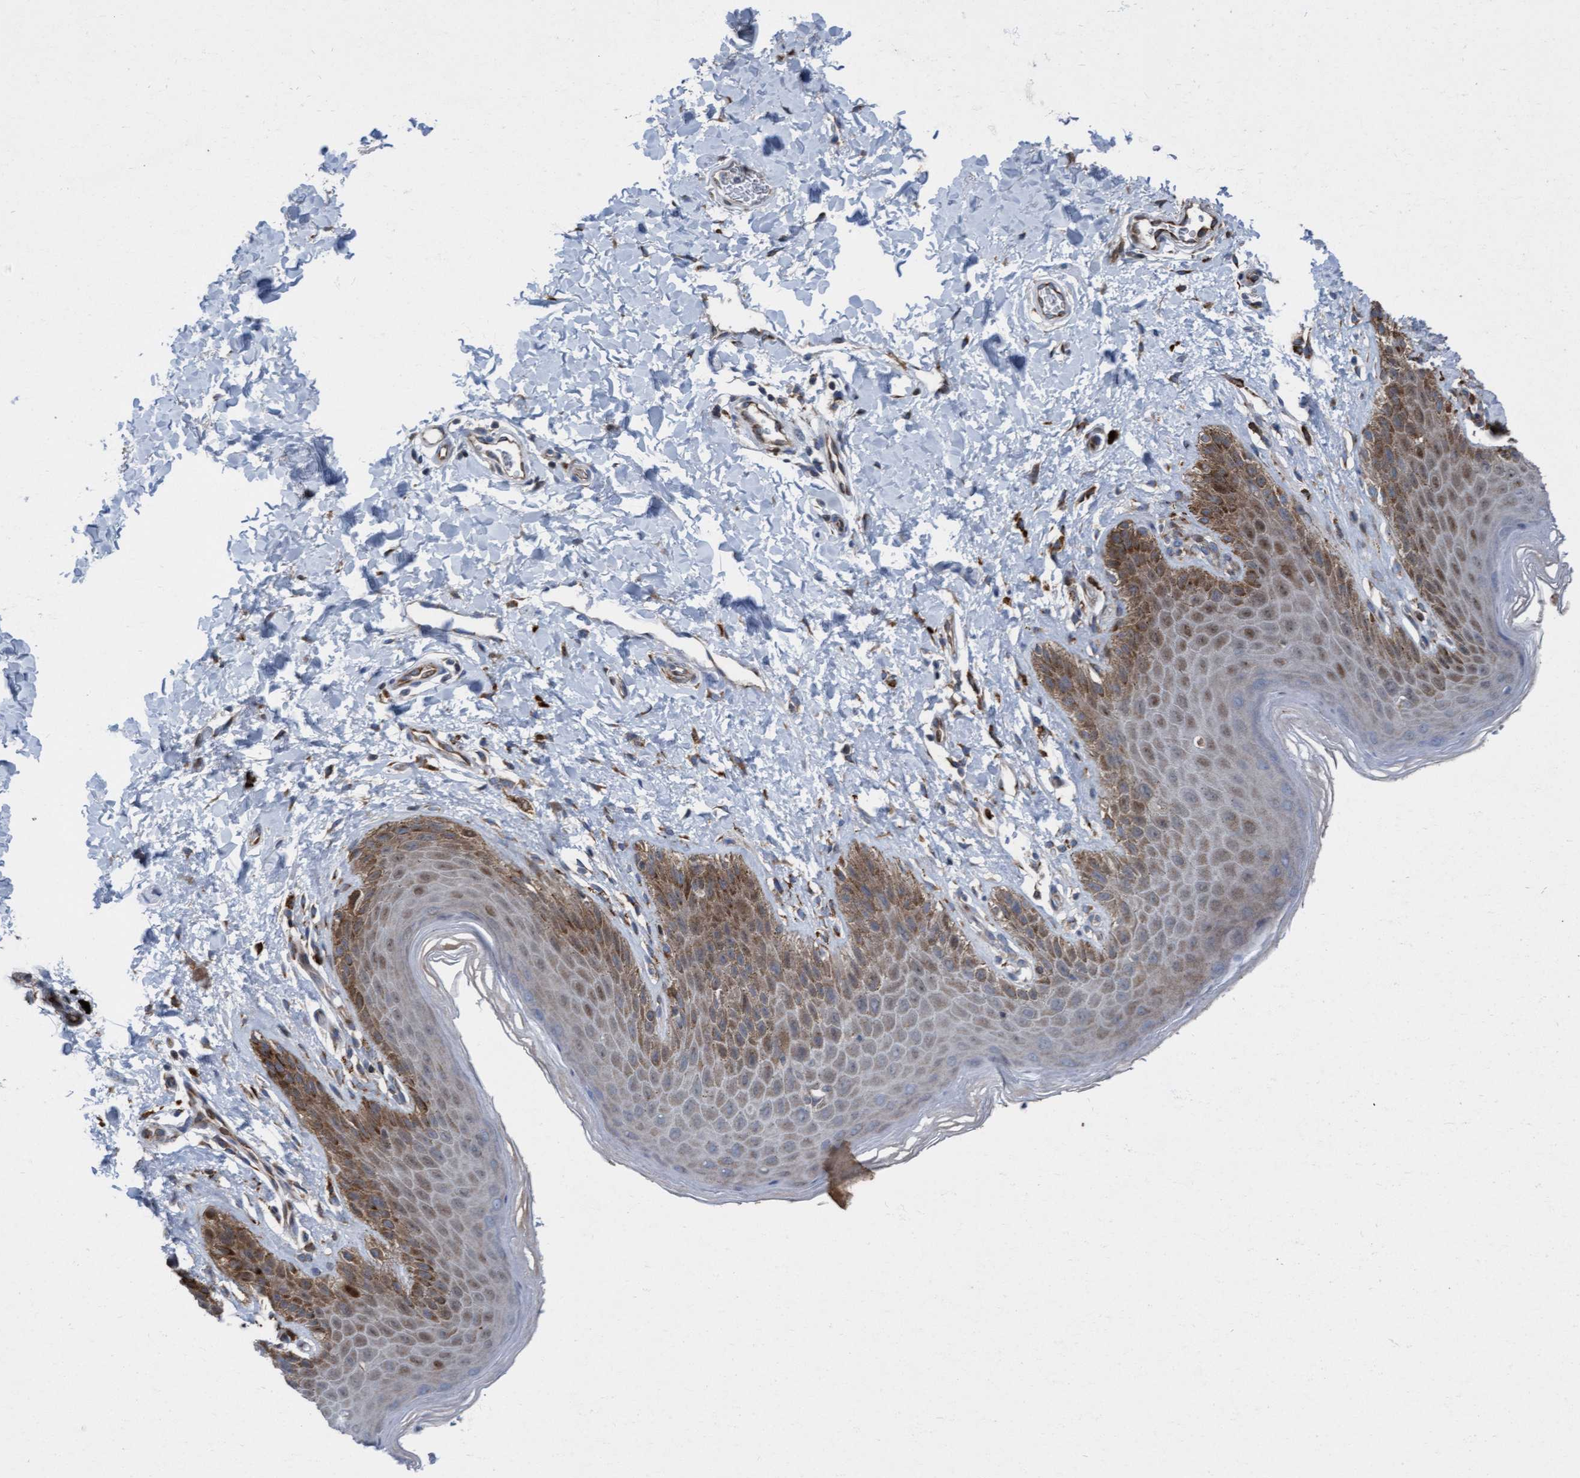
{"staining": {"intensity": "weak", "quantity": "25%-75%", "location": "cytoplasmic/membranous"}, "tissue": "skin", "cell_type": "Epidermal cells", "image_type": "normal", "snomed": [{"axis": "morphology", "description": "Normal tissue, NOS"}, {"axis": "topography", "description": "Anal"}, {"axis": "topography", "description": "Peripheral nerve tissue"}], "caption": "About 25%-75% of epidermal cells in normal skin reveal weak cytoplasmic/membranous protein staining as visualized by brown immunohistochemical staining.", "gene": "KLHL26", "patient": {"sex": "male", "age": 44}}